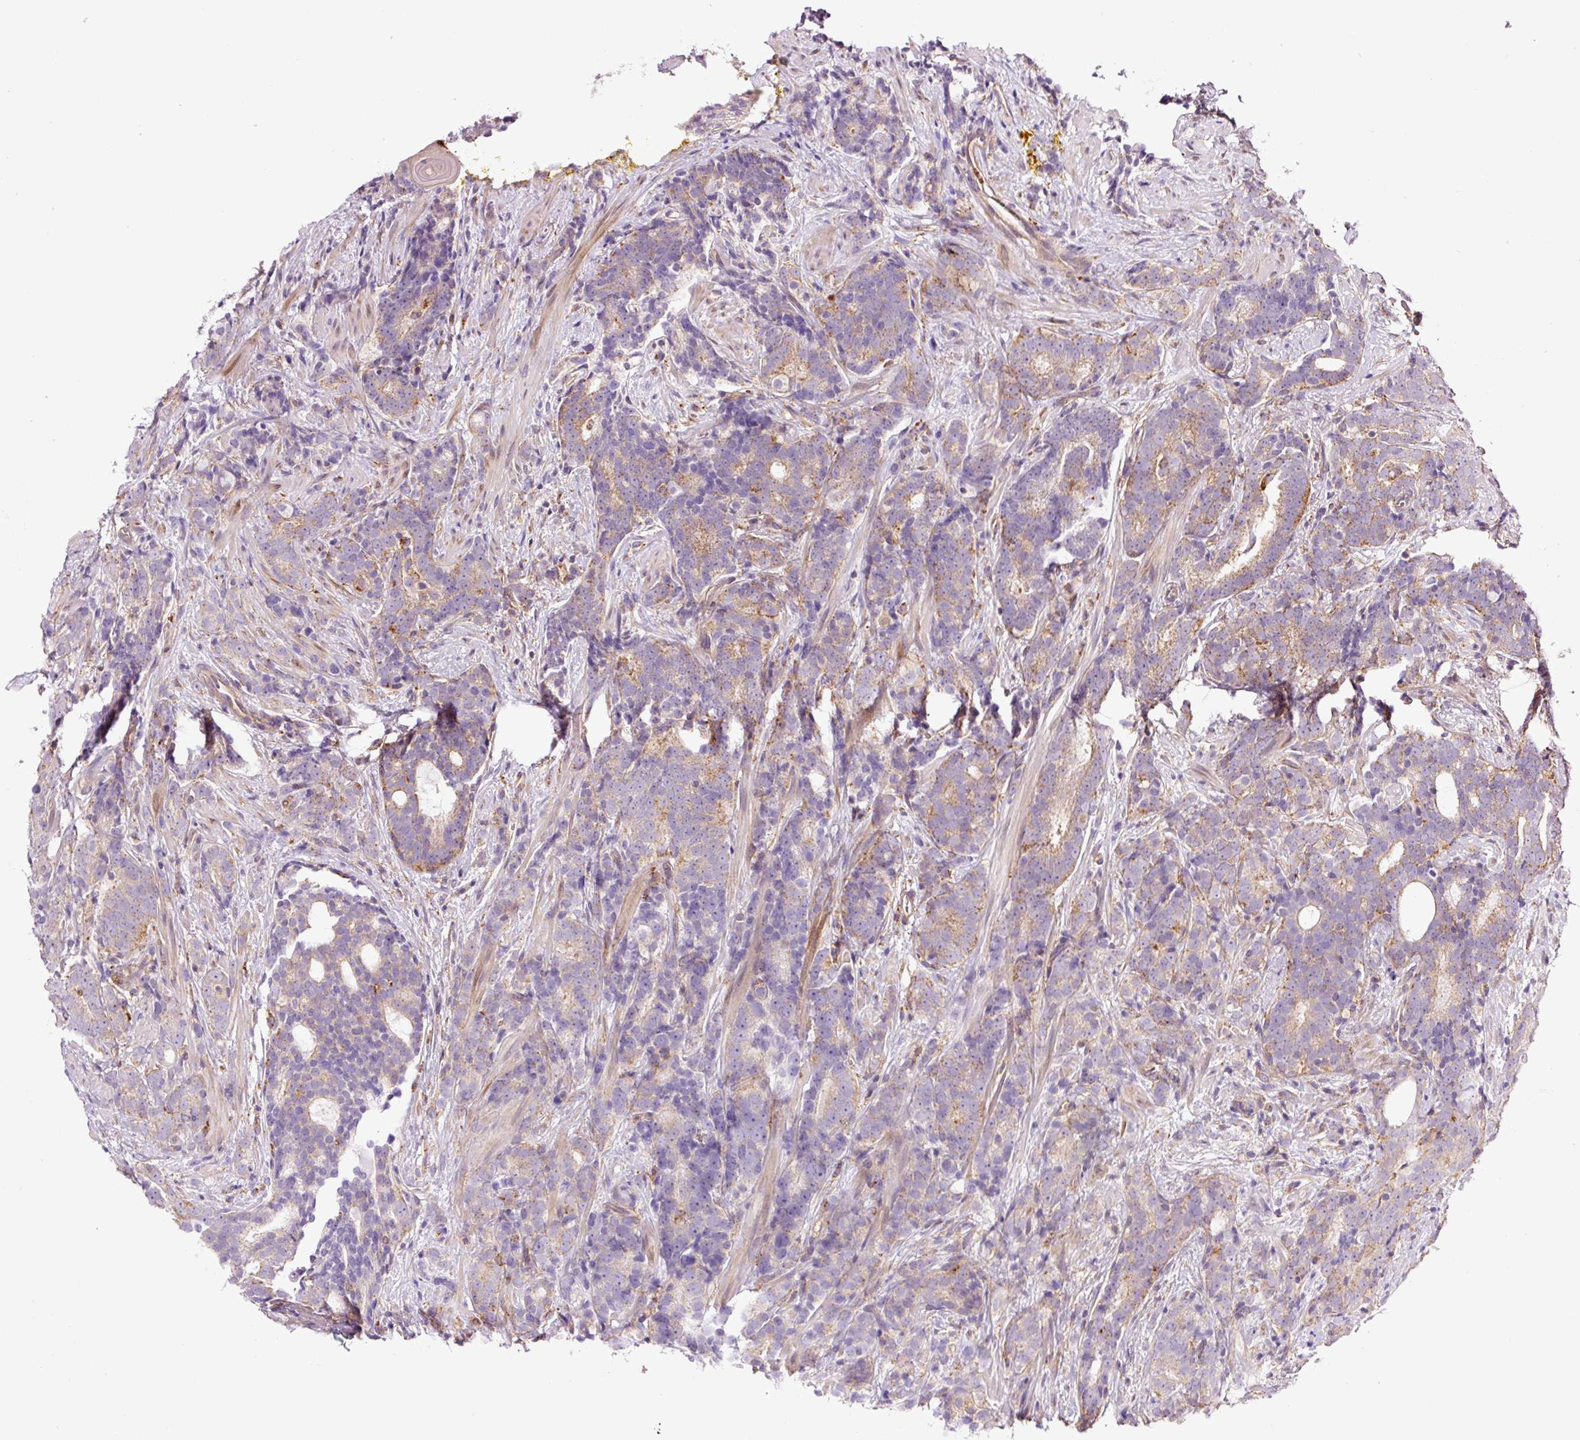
{"staining": {"intensity": "weak", "quantity": "25%-75%", "location": "cytoplasmic/membranous"}, "tissue": "prostate cancer", "cell_type": "Tumor cells", "image_type": "cancer", "snomed": [{"axis": "morphology", "description": "Adenocarcinoma, High grade"}, {"axis": "topography", "description": "Prostate"}], "caption": "Immunohistochemical staining of human prostate cancer shows weak cytoplasmic/membranous protein staining in about 25%-75% of tumor cells. The protein is stained brown, and the nuclei are stained in blue (DAB (3,3'-diaminobenzidine) IHC with brightfield microscopy, high magnification).", "gene": "SH2D6", "patient": {"sex": "male", "age": 64}}